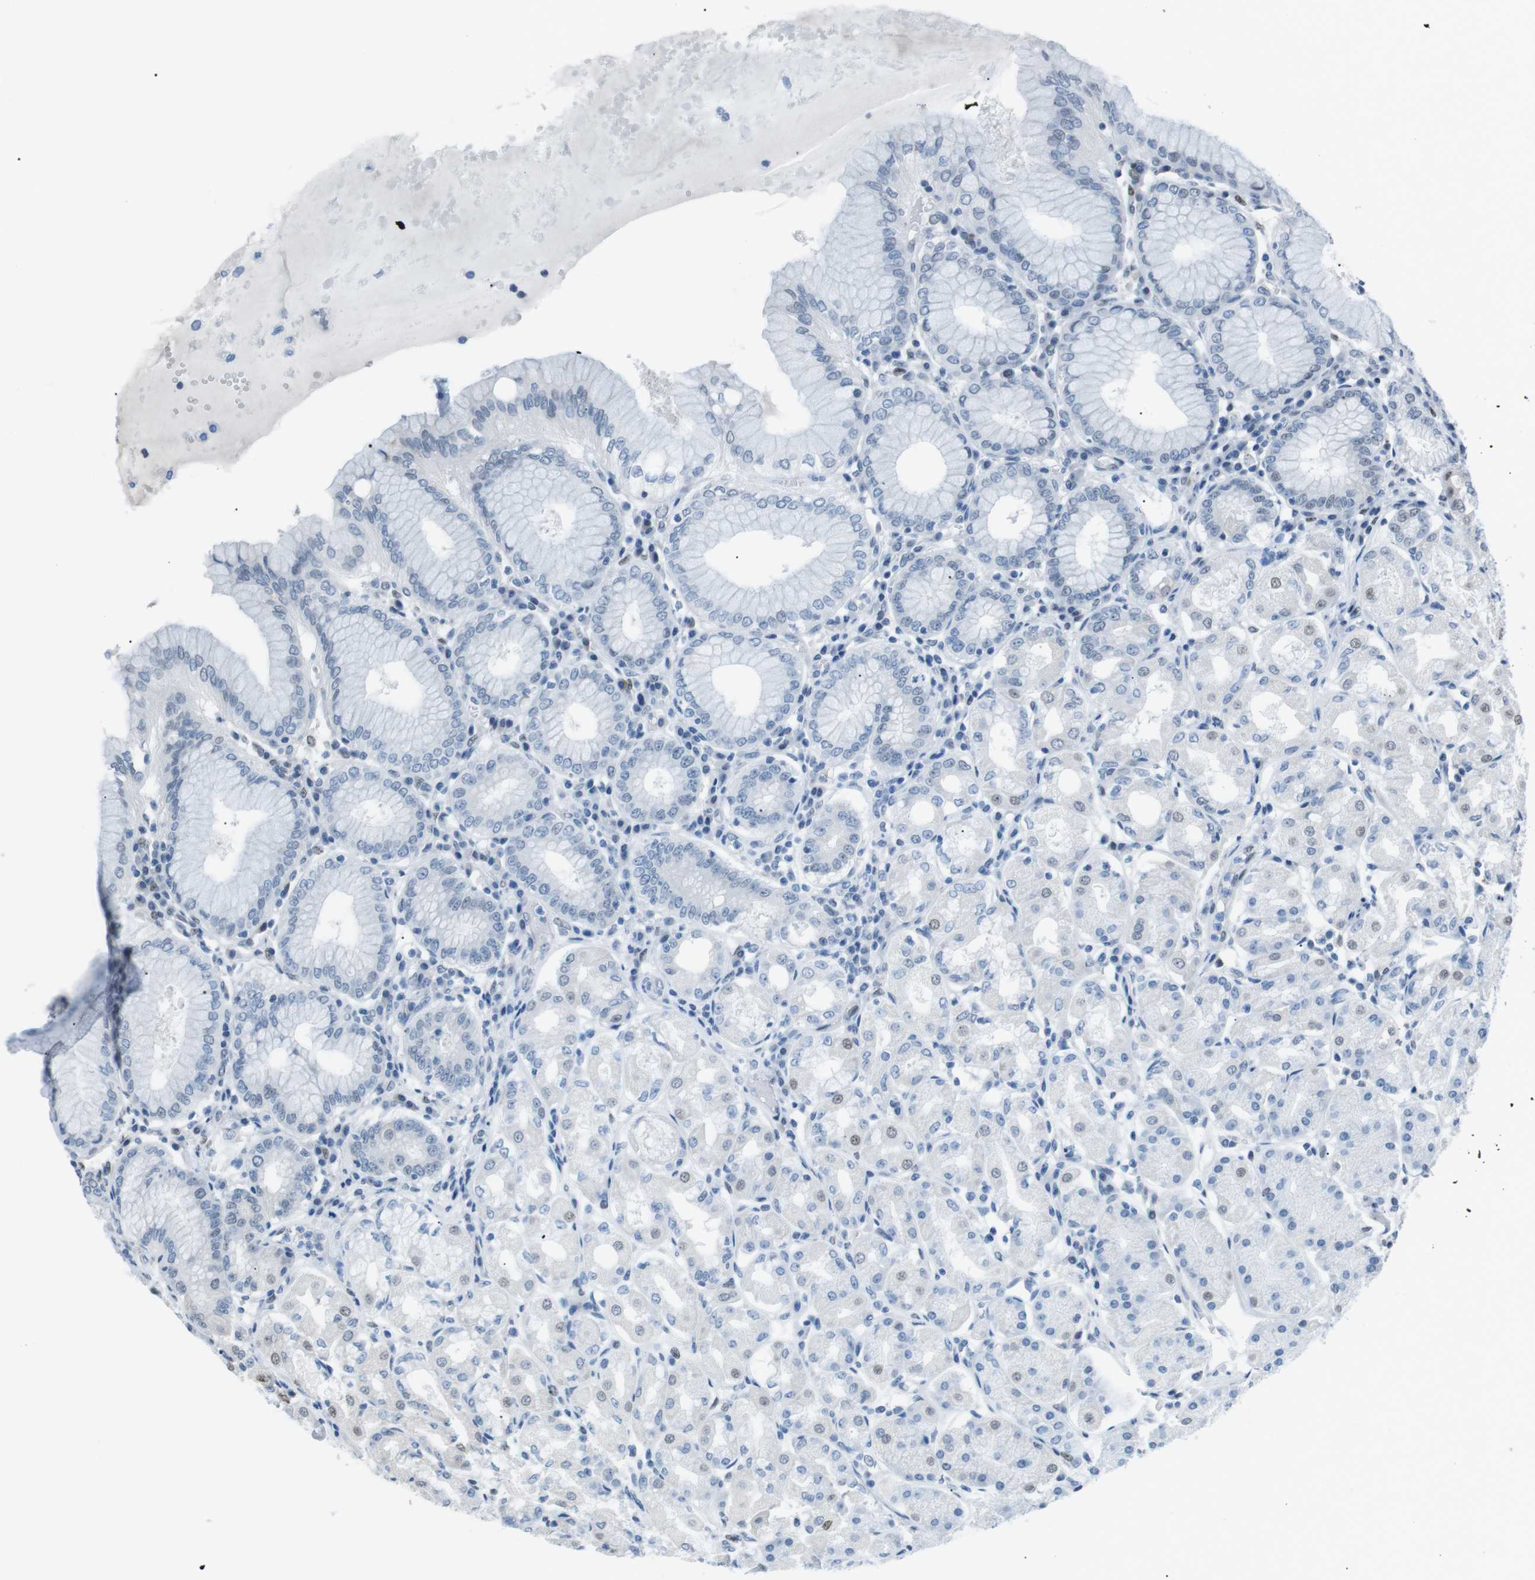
{"staining": {"intensity": "negative", "quantity": "none", "location": "none"}, "tissue": "stomach", "cell_type": "Glandular cells", "image_type": "normal", "snomed": [{"axis": "morphology", "description": "Normal tissue, NOS"}, {"axis": "topography", "description": "Stomach"}, {"axis": "topography", "description": "Stomach, lower"}], "caption": "Immunohistochemistry (IHC) photomicrograph of benign stomach stained for a protein (brown), which reveals no expression in glandular cells.", "gene": "SRPK2", "patient": {"sex": "female", "age": 56}}